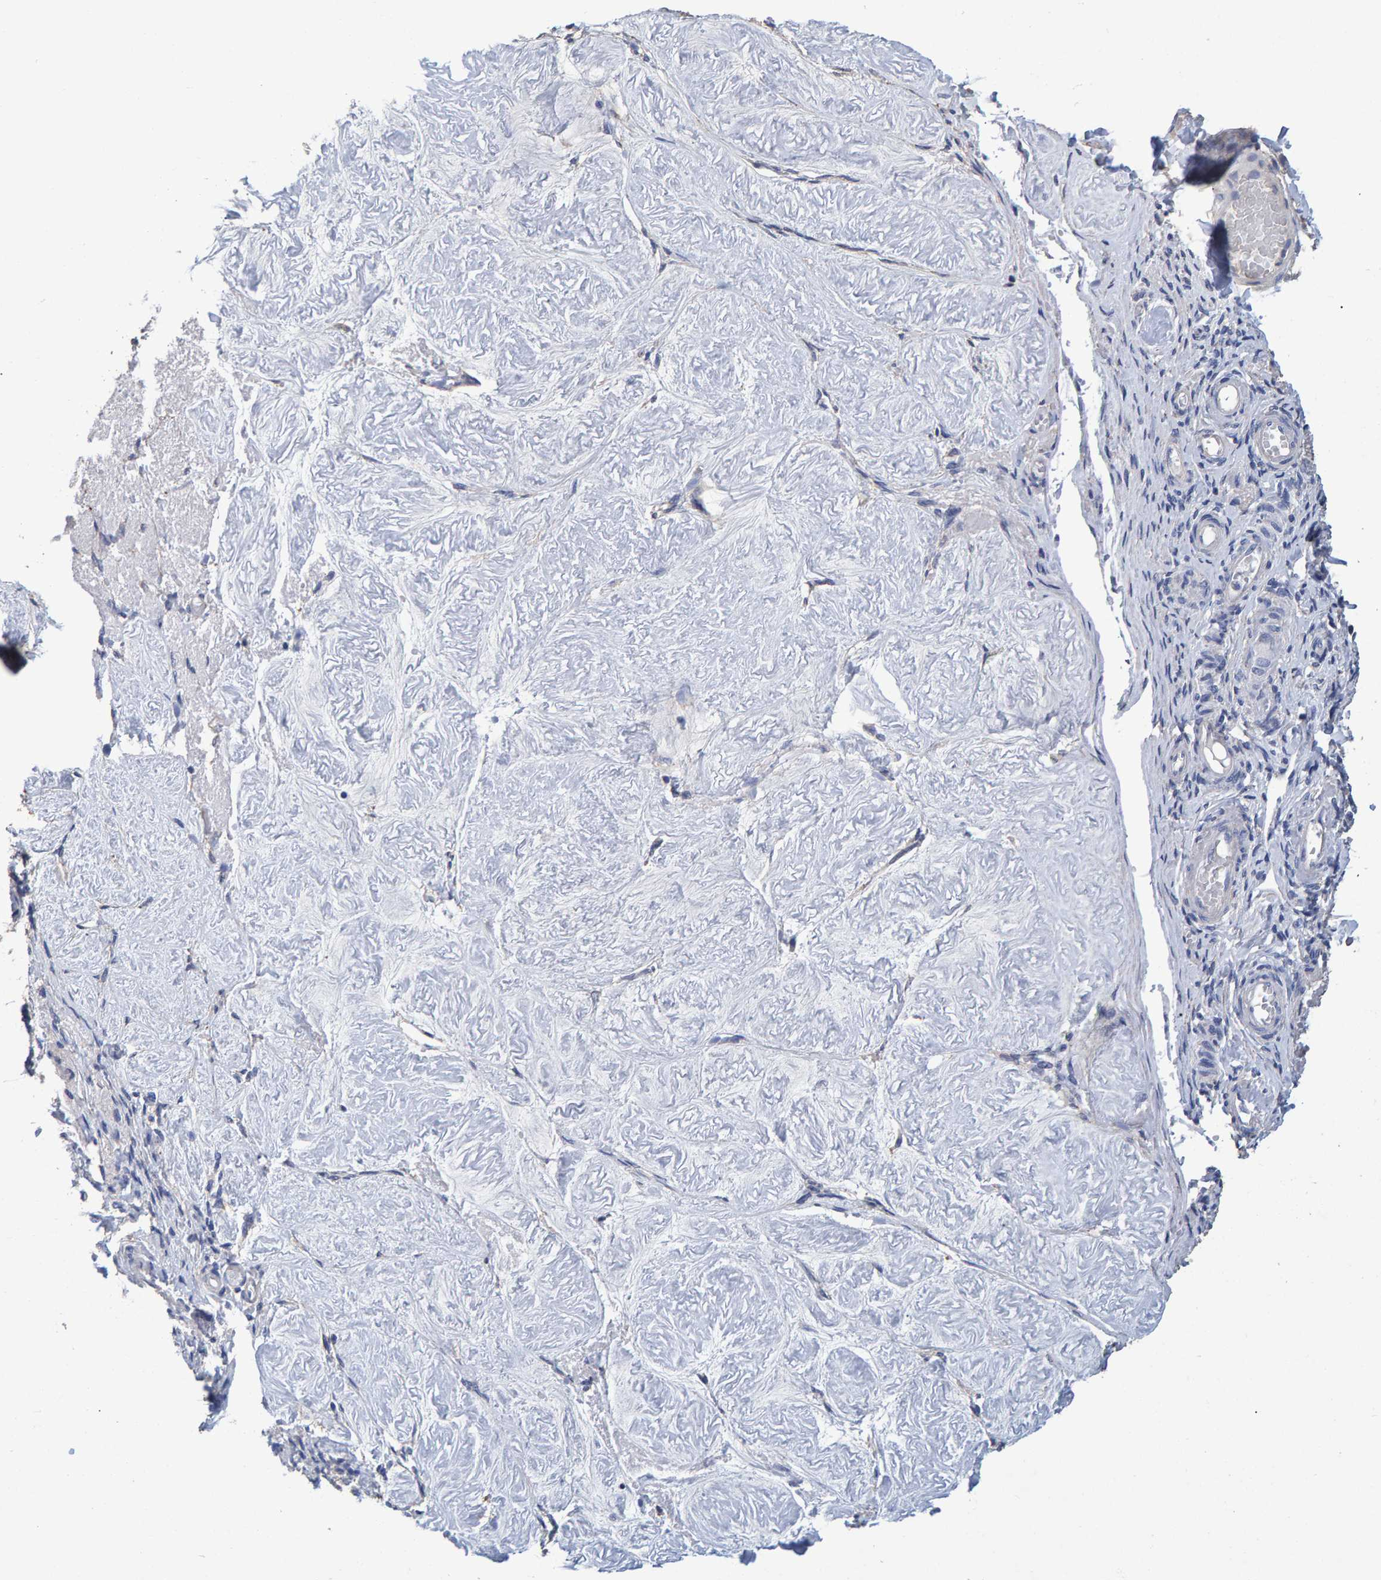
{"staining": {"intensity": "negative", "quantity": "none", "location": "none"}, "tissue": "adipose tissue", "cell_type": "Adipocytes", "image_type": "normal", "snomed": [{"axis": "morphology", "description": "Normal tissue, NOS"}, {"axis": "topography", "description": "Vascular tissue"}, {"axis": "topography", "description": "Fallopian tube"}, {"axis": "topography", "description": "Ovary"}], "caption": "High power microscopy image of an immunohistochemistry image of normal adipose tissue, revealing no significant expression in adipocytes.", "gene": "HEMGN", "patient": {"sex": "female", "age": 67}}